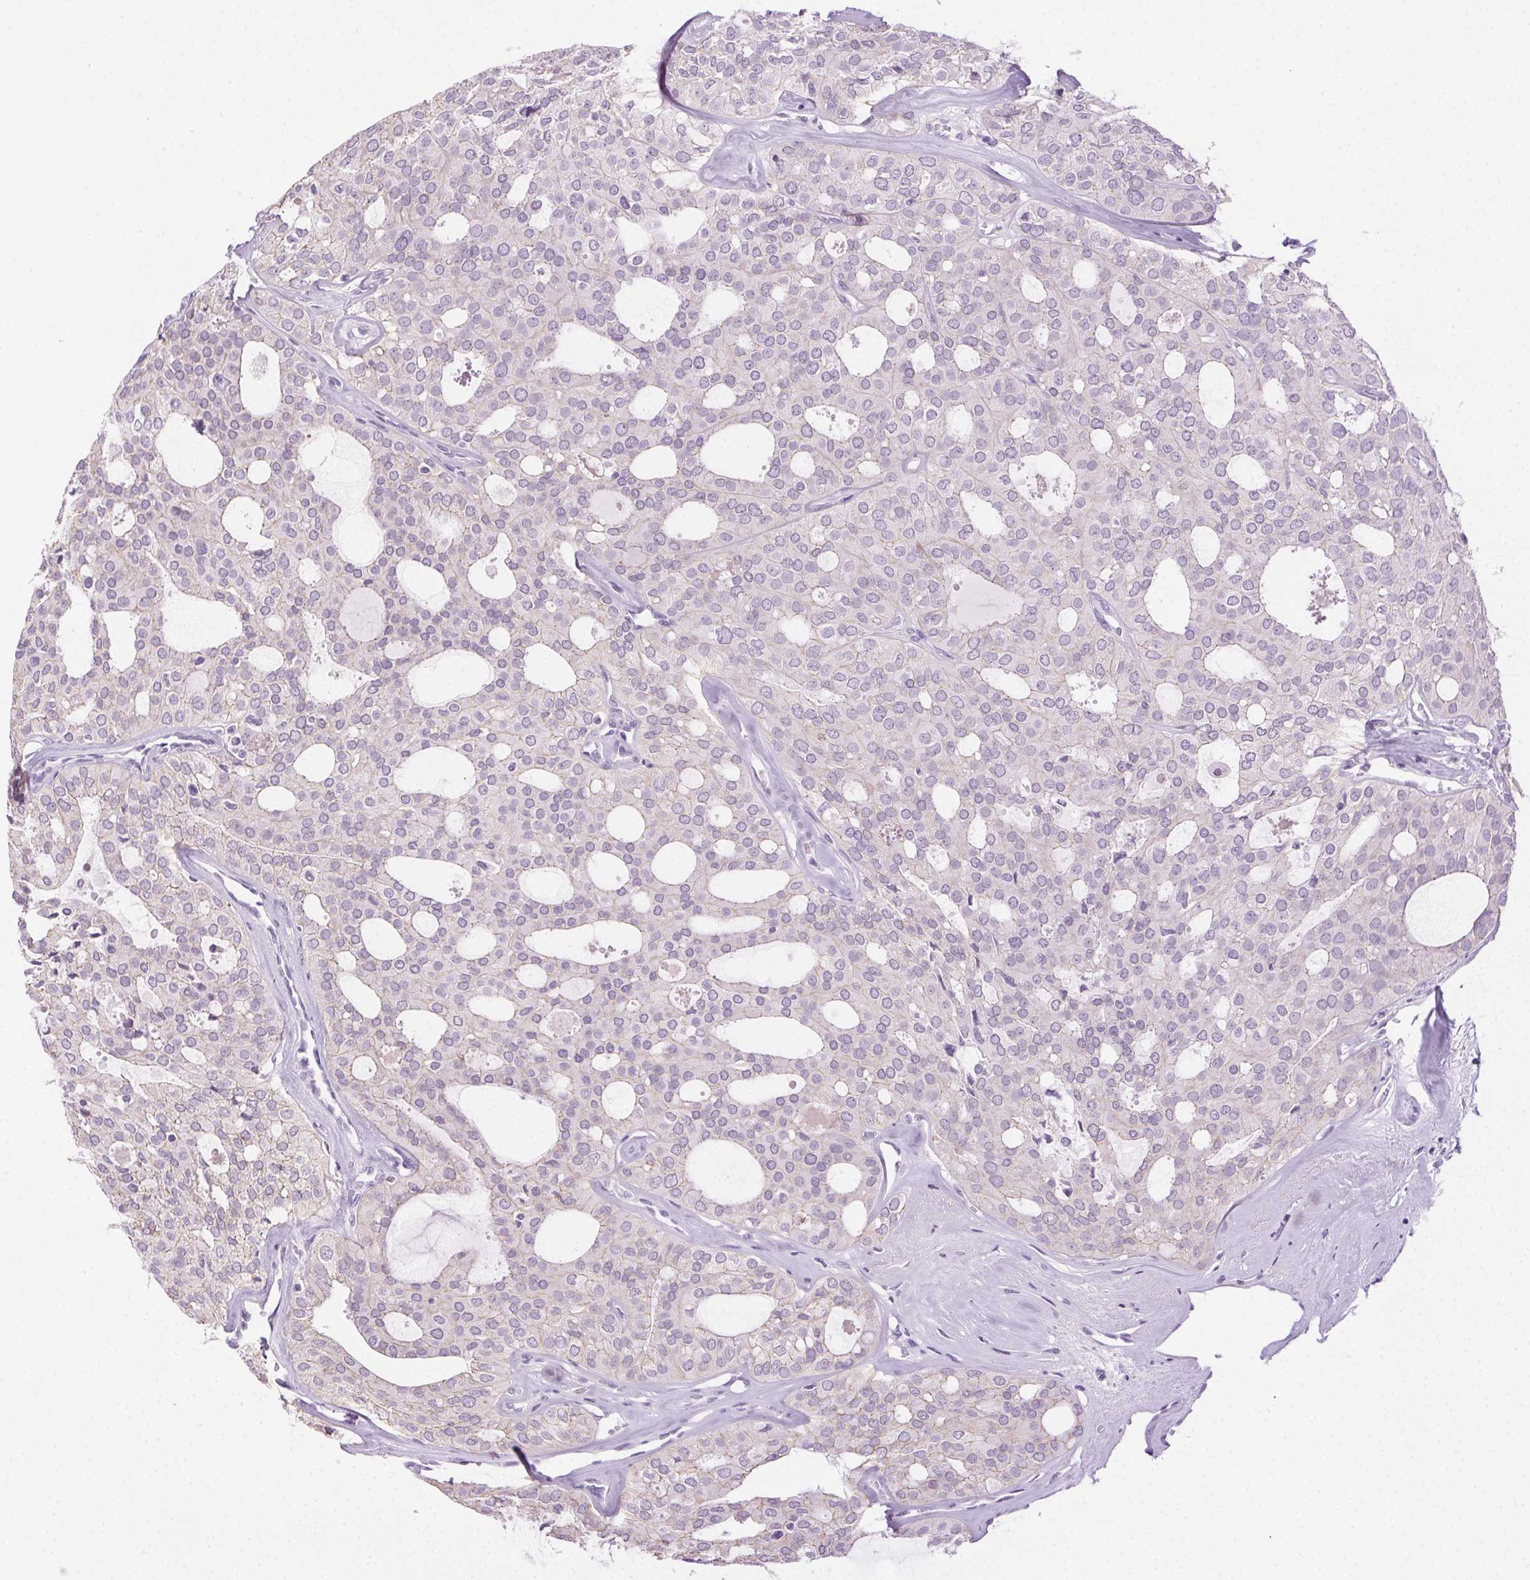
{"staining": {"intensity": "negative", "quantity": "none", "location": "none"}, "tissue": "thyroid cancer", "cell_type": "Tumor cells", "image_type": "cancer", "snomed": [{"axis": "morphology", "description": "Follicular adenoma carcinoma, NOS"}, {"axis": "topography", "description": "Thyroid gland"}], "caption": "The micrograph exhibits no staining of tumor cells in follicular adenoma carcinoma (thyroid).", "gene": "CLDN10", "patient": {"sex": "male", "age": 75}}